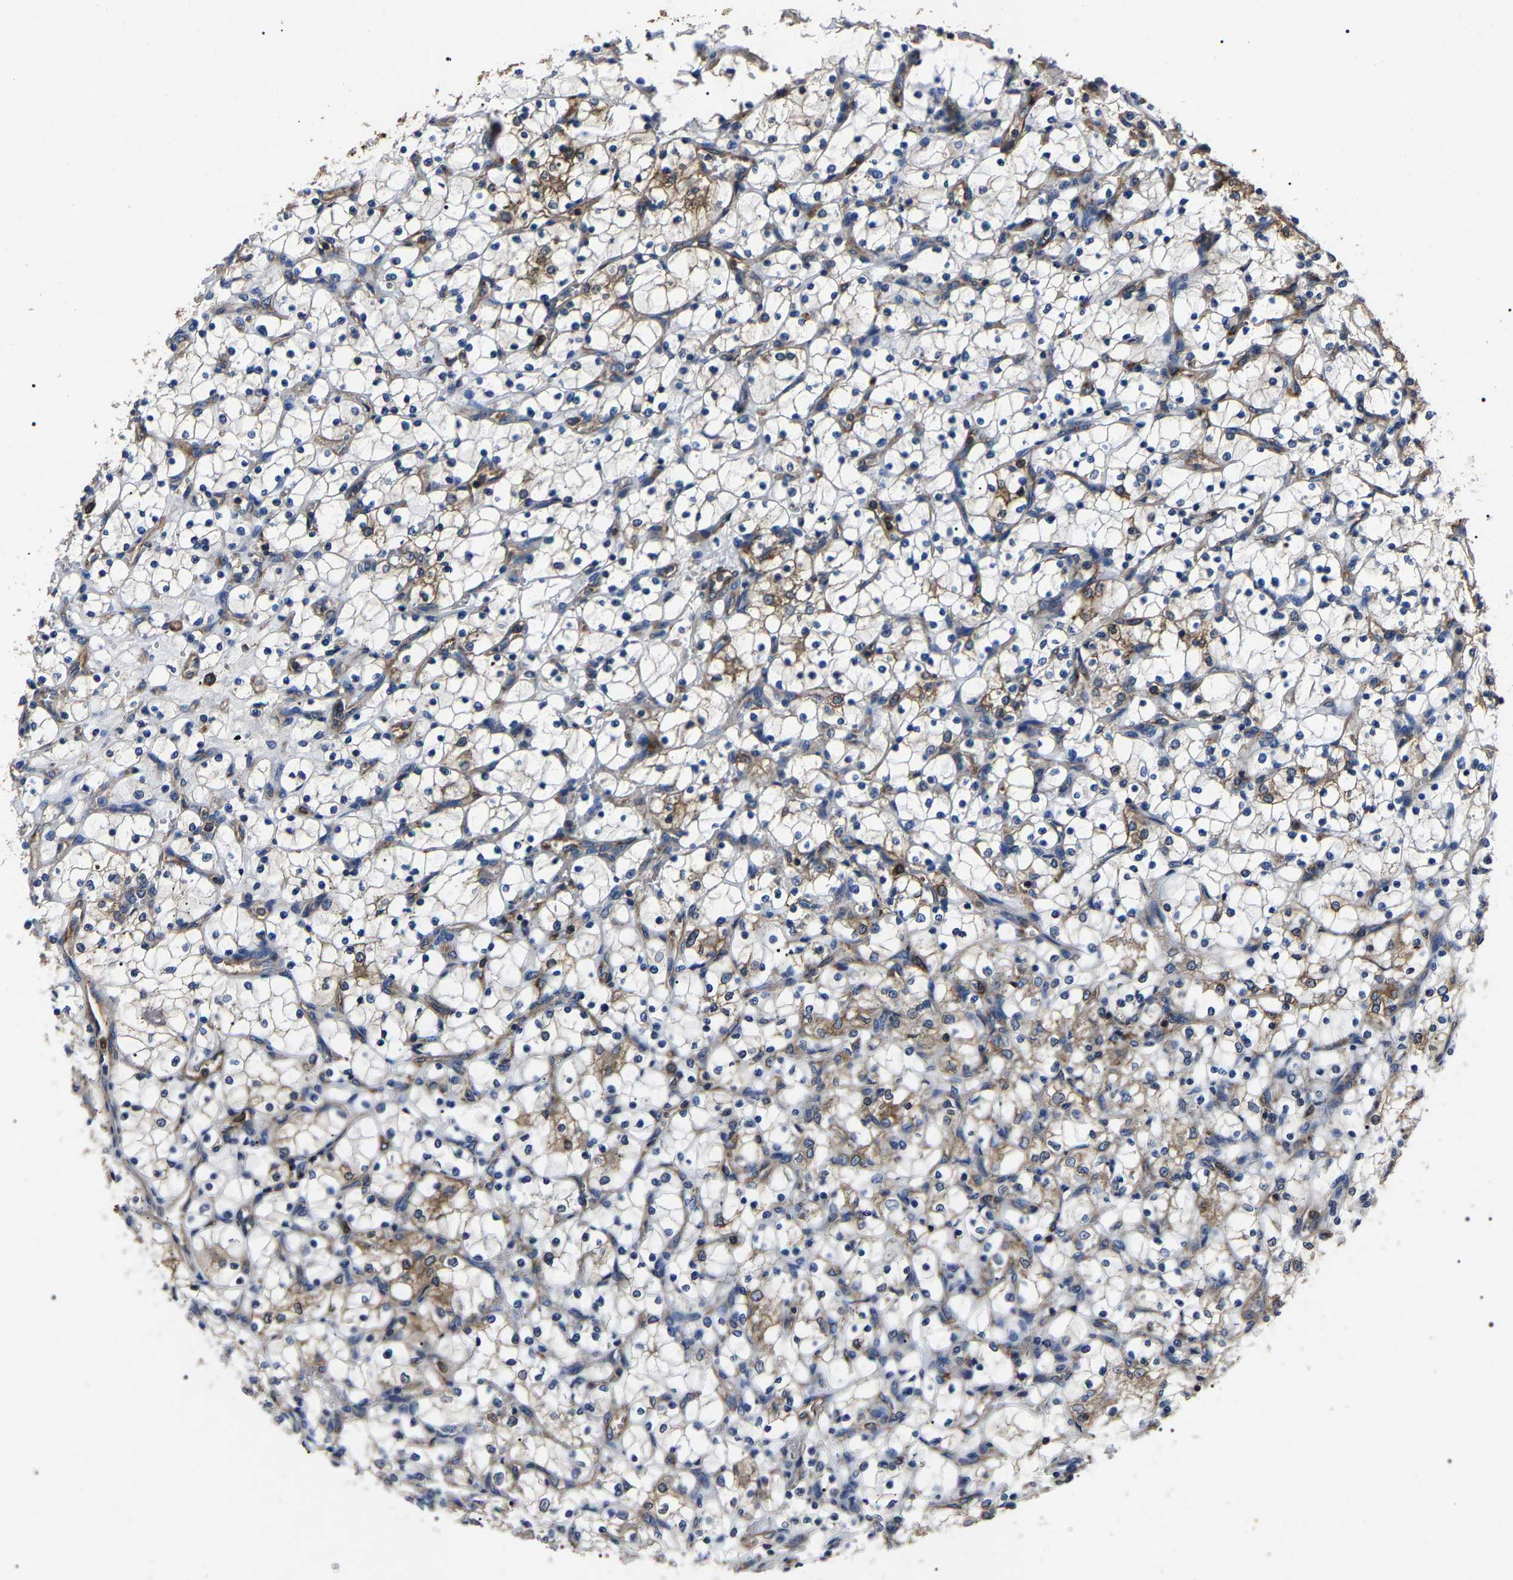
{"staining": {"intensity": "moderate", "quantity": "25%-75%", "location": "cytoplasmic/membranous"}, "tissue": "renal cancer", "cell_type": "Tumor cells", "image_type": "cancer", "snomed": [{"axis": "morphology", "description": "Adenocarcinoma, NOS"}, {"axis": "topography", "description": "Kidney"}], "caption": "Brown immunohistochemical staining in human renal cancer exhibits moderate cytoplasmic/membranous expression in approximately 25%-75% of tumor cells.", "gene": "HSCB", "patient": {"sex": "female", "age": 69}}